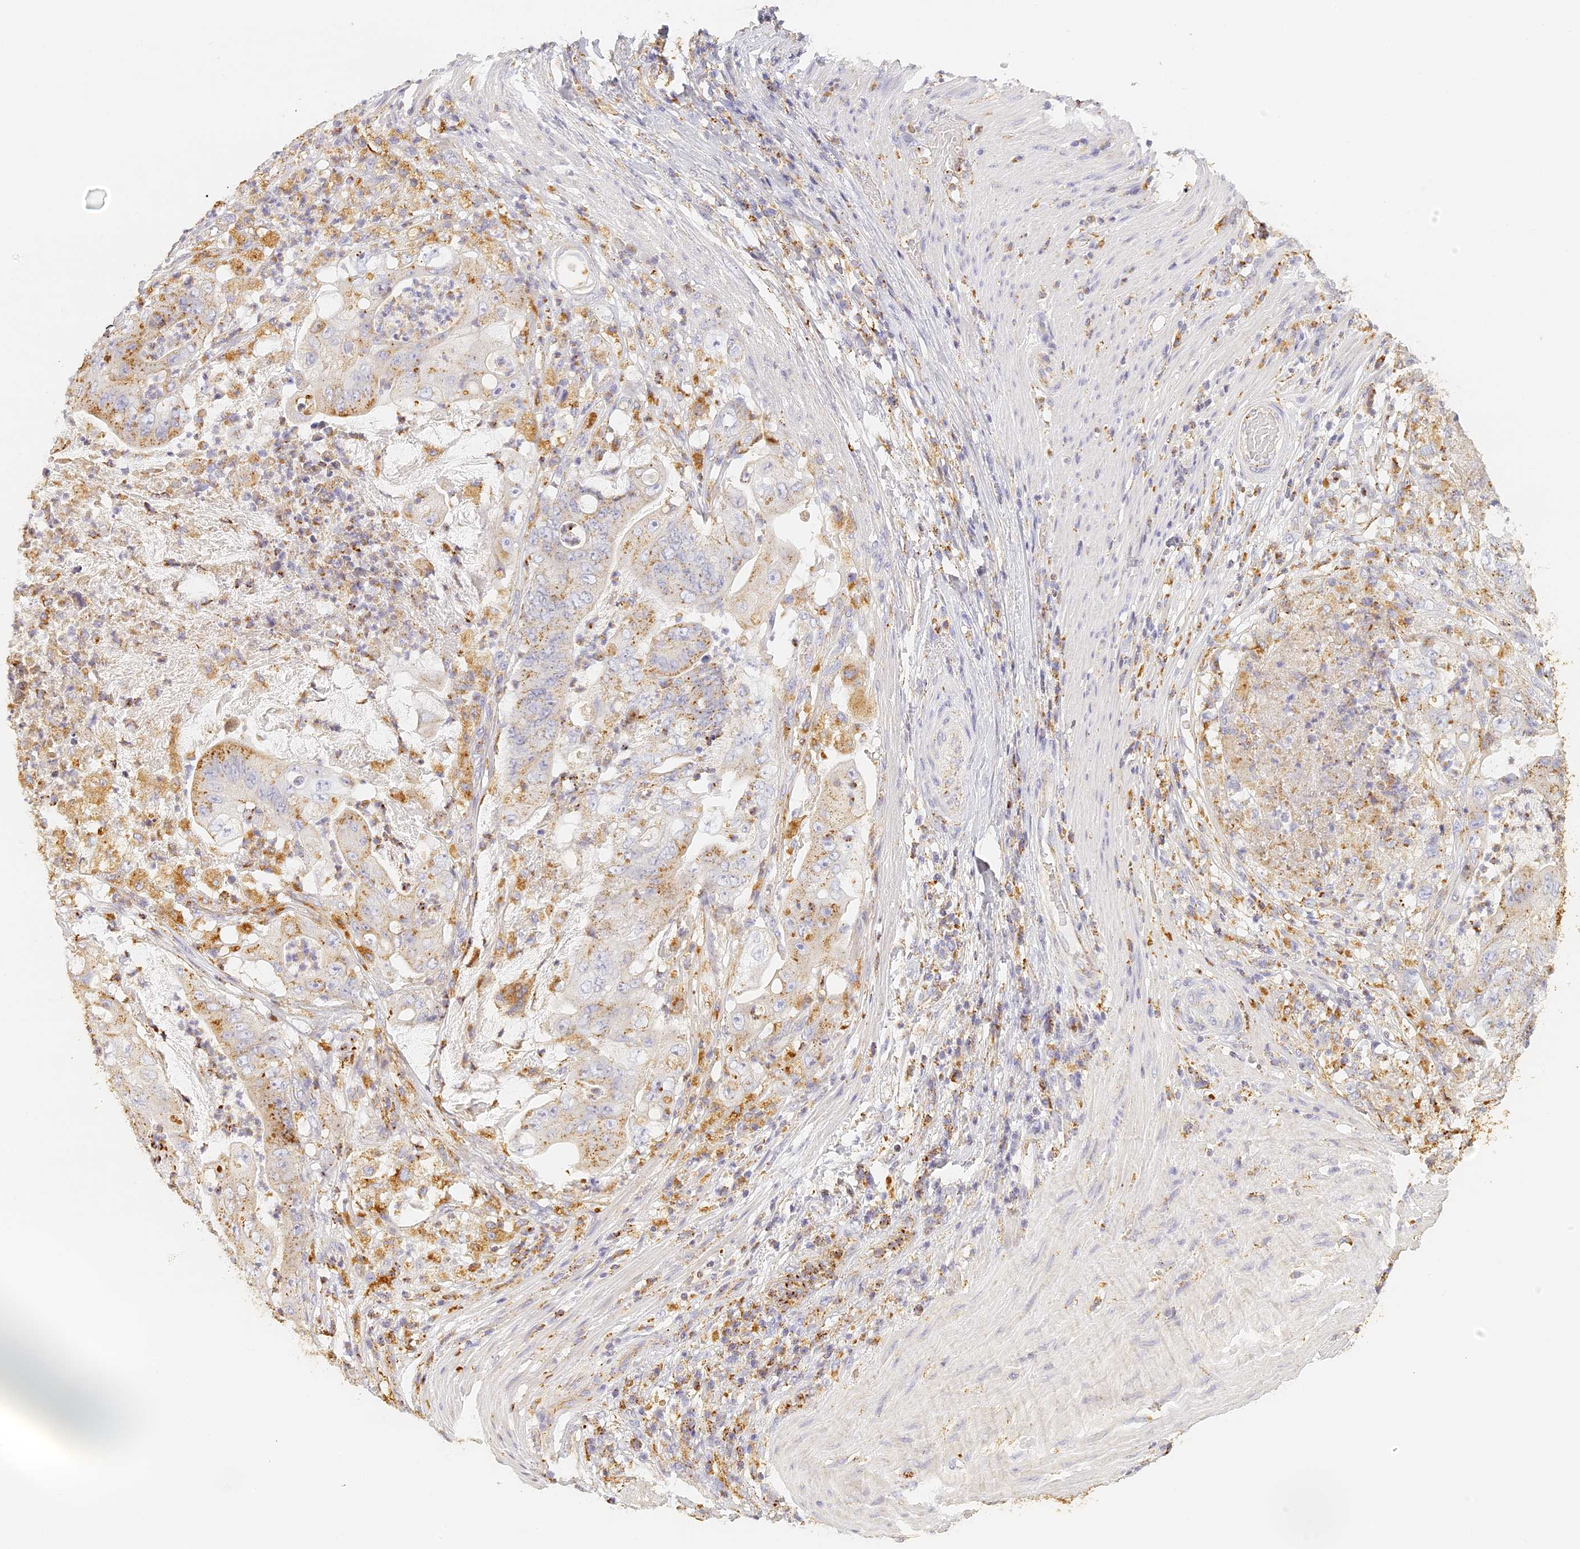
{"staining": {"intensity": "moderate", "quantity": ">75%", "location": "cytoplasmic/membranous"}, "tissue": "stomach cancer", "cell_type": "Tumor cells", "image_type": "cancer", "snomed": [{"axis": "morphology", "description": "Adenocarcinoma, NOS"}, {"axis": "topography", "description": "Stomach"}], "caption": "A photomicrograph of adenocarcinoma (stomach) stained for a protein displays moderate cytoplasmic/membranous brown staining in tumor cells.", "gene": "LAMP2", "patient": {"sex": "female", "age": 73}}